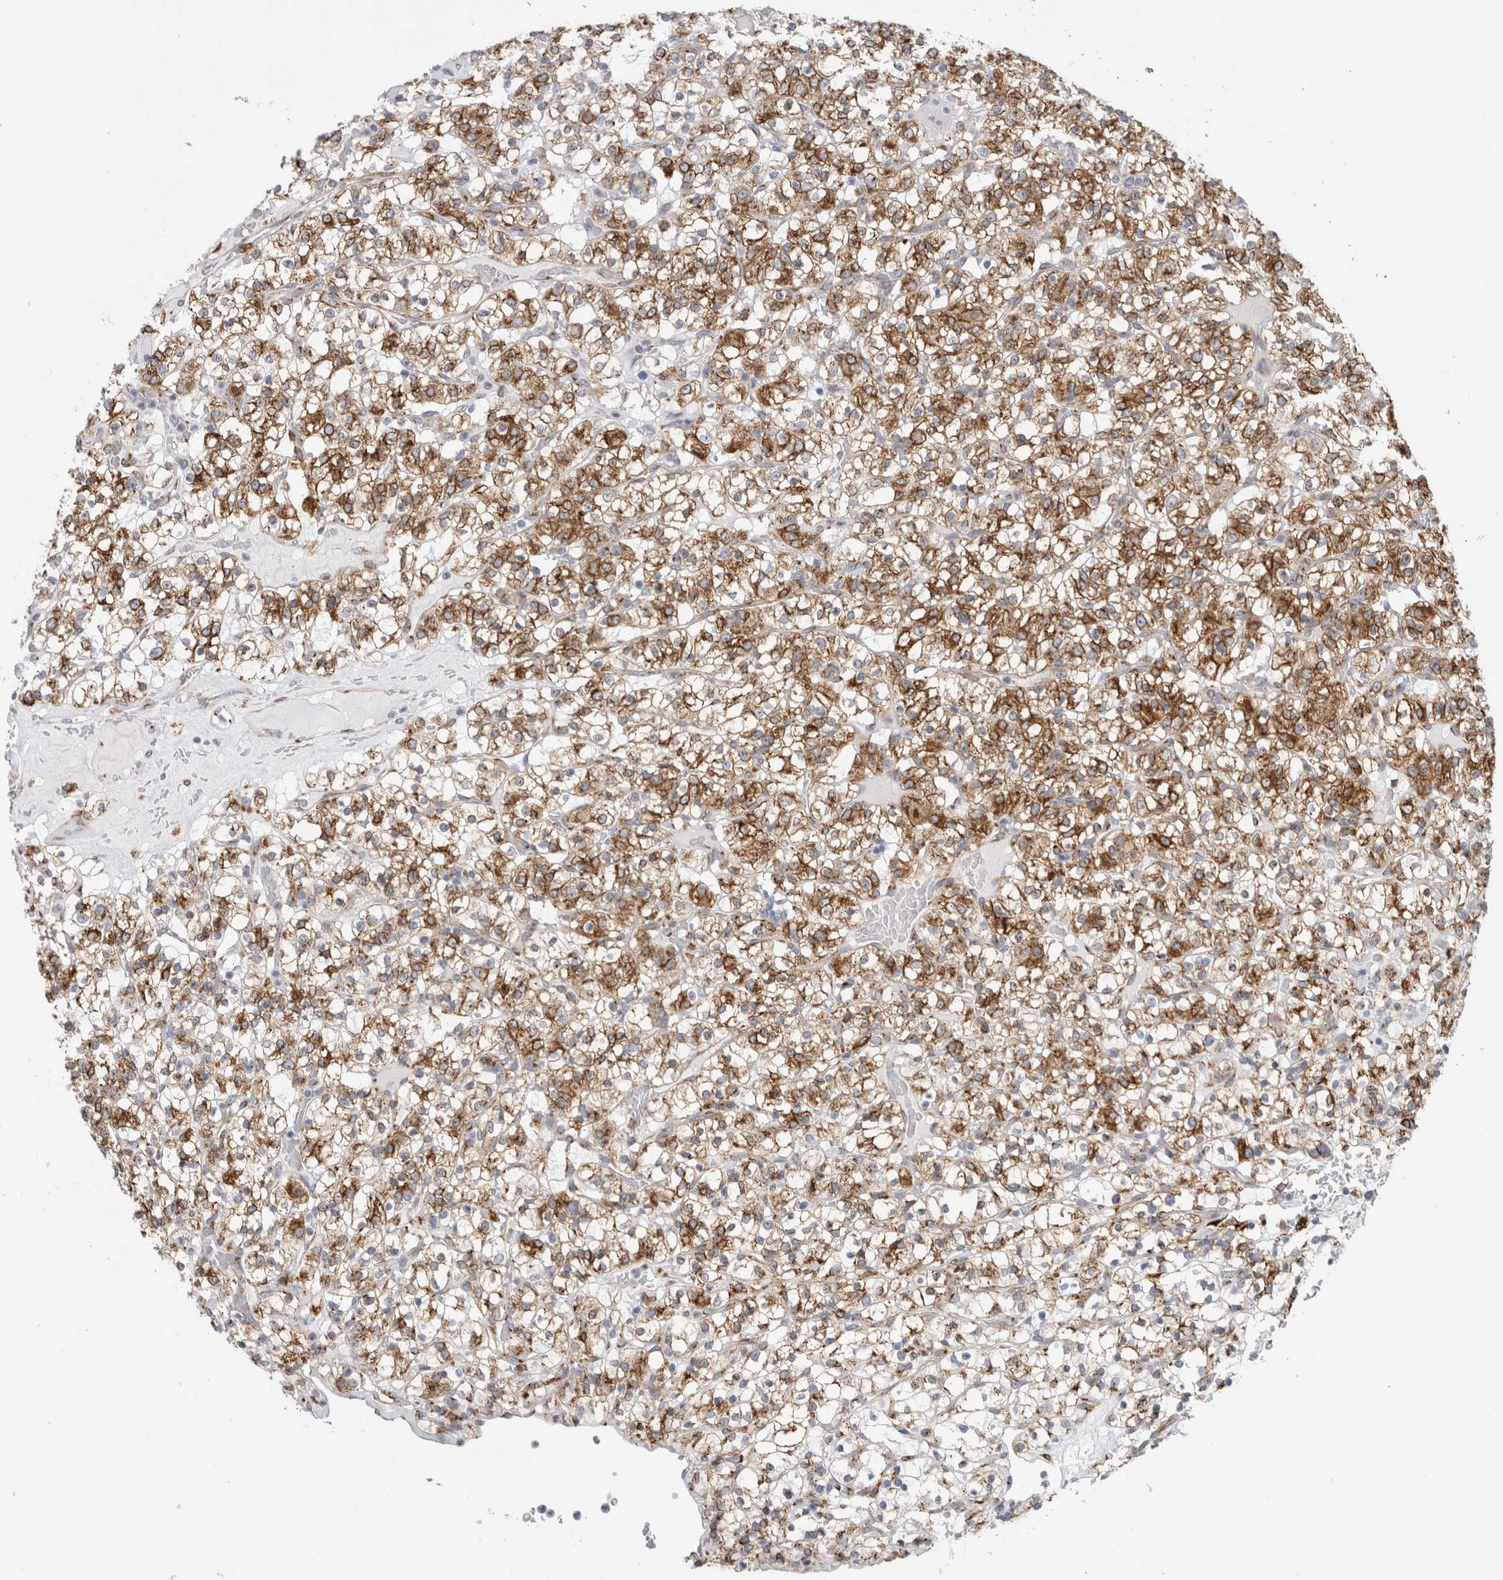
{"staining": {"intensity": "moderate", "quantity": ">75%", "location": "cytoplasmic/membranous"}, "tissue": "renal cancer", "cell_type": "Tumor cells", "image_type": "cancer", "snomed": [{"axis": "morphology", "description": "Normal tissue, NOS"}, {"axis": "morphology", "description": "Adenocarcinoma, NOS"}, {"axis": "topography", "description": "Kidney"}], "caption": "Brown immunohistochemical staining in adenocarcinoma (renal) exhibits moderate cytoplasmic/membranous expression in approximately >75% of tumor cells.", "gene": "MCFD2", "patient": {"sex": "female", "age": 72}}